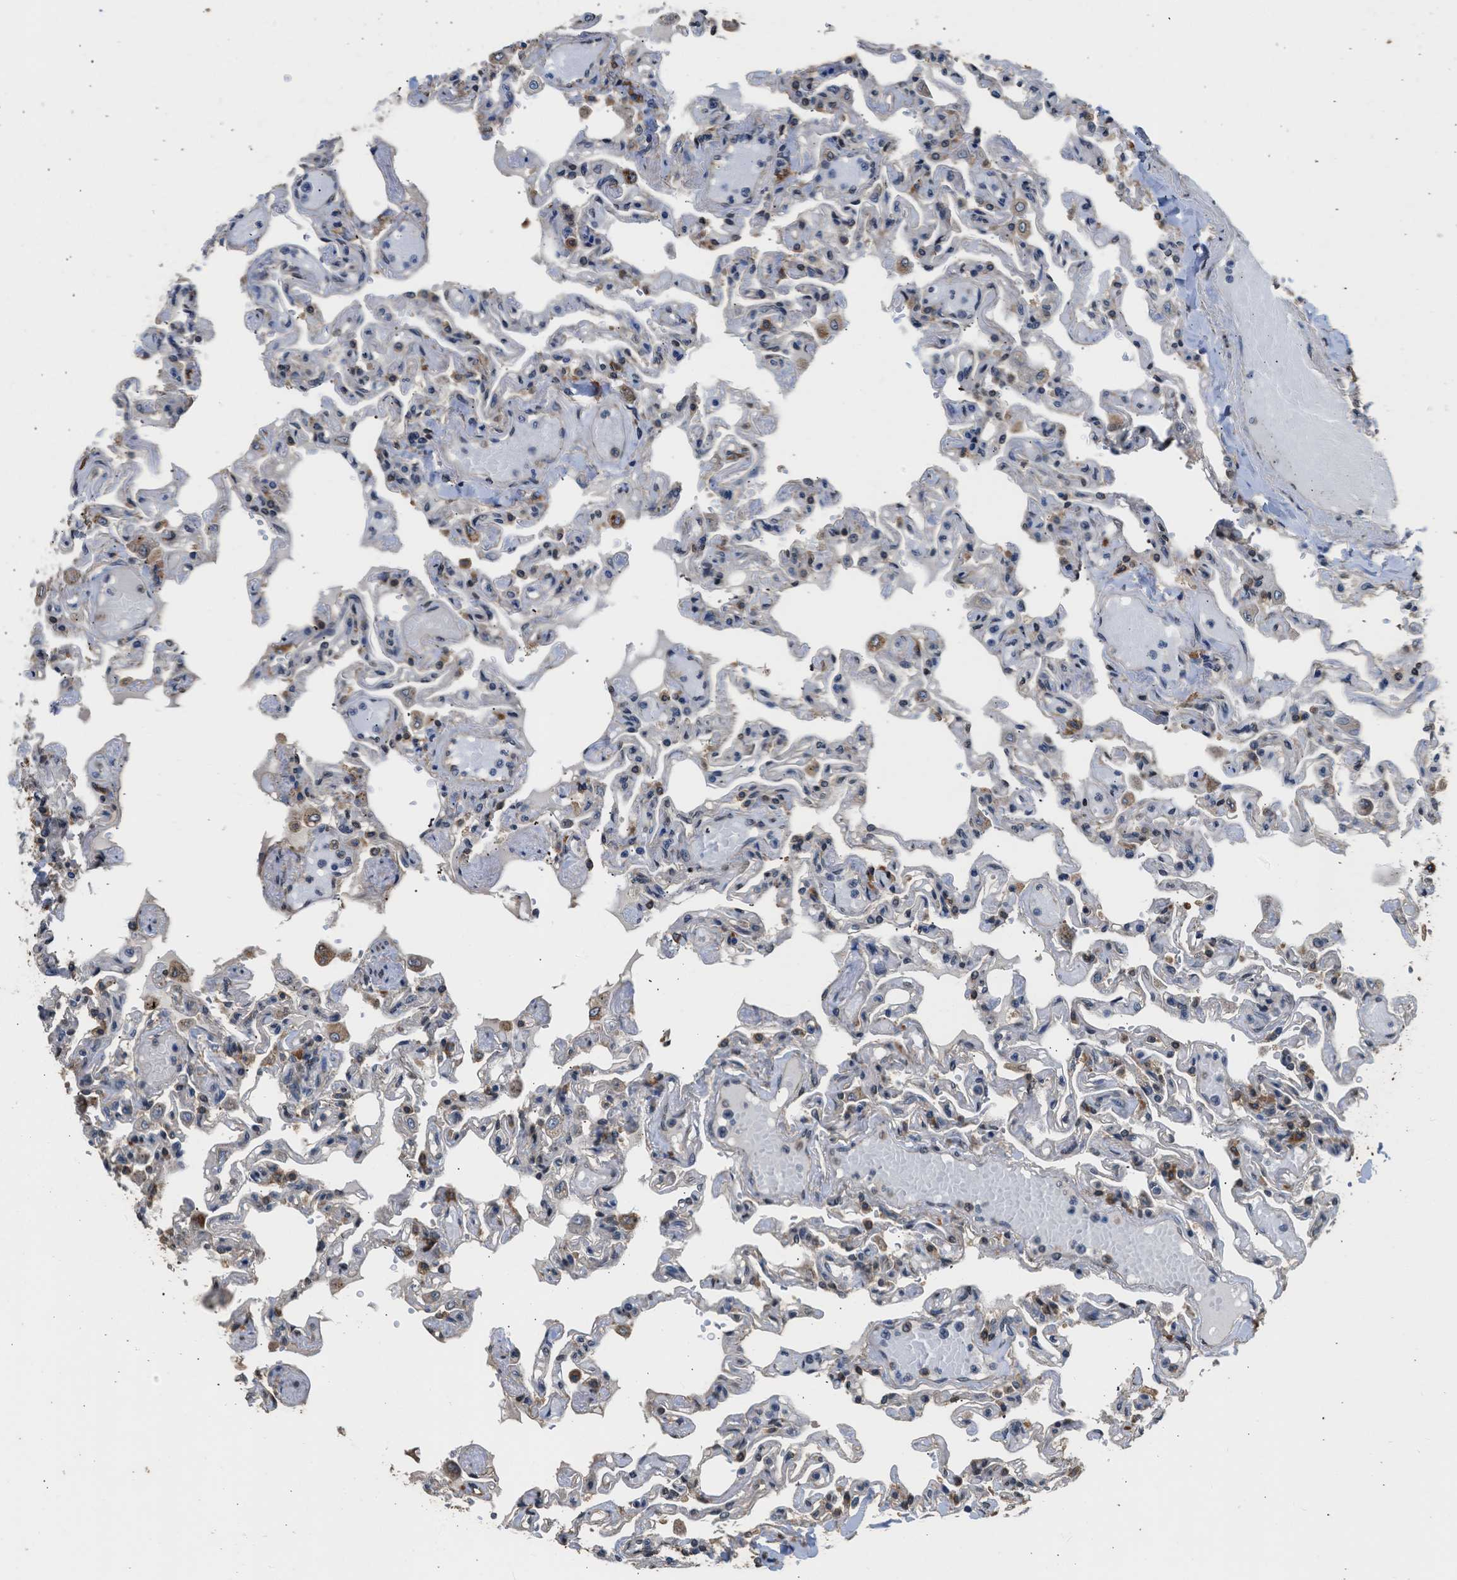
{"staining": {"intensity": "strong", "quantity": "25%-75%", "location": "cytoplasmic/membranous"}, "tissue": "lung", "cell_type": "Alveolar cells", "image_type": "normal", "snomed": [{"axis": "morphology", "description": "Normal tissue, NOS"}, {"axis": "topography", "description": "Lung"}], "caption": "Lung was stained to show a protein in brown. There is high levels of strong cytoplasmic/membranous positivity in approximately 25%-75% of alveolar cells.", "gene": "SLC36A4", "patient": {"sex": "male", "age": 21}}